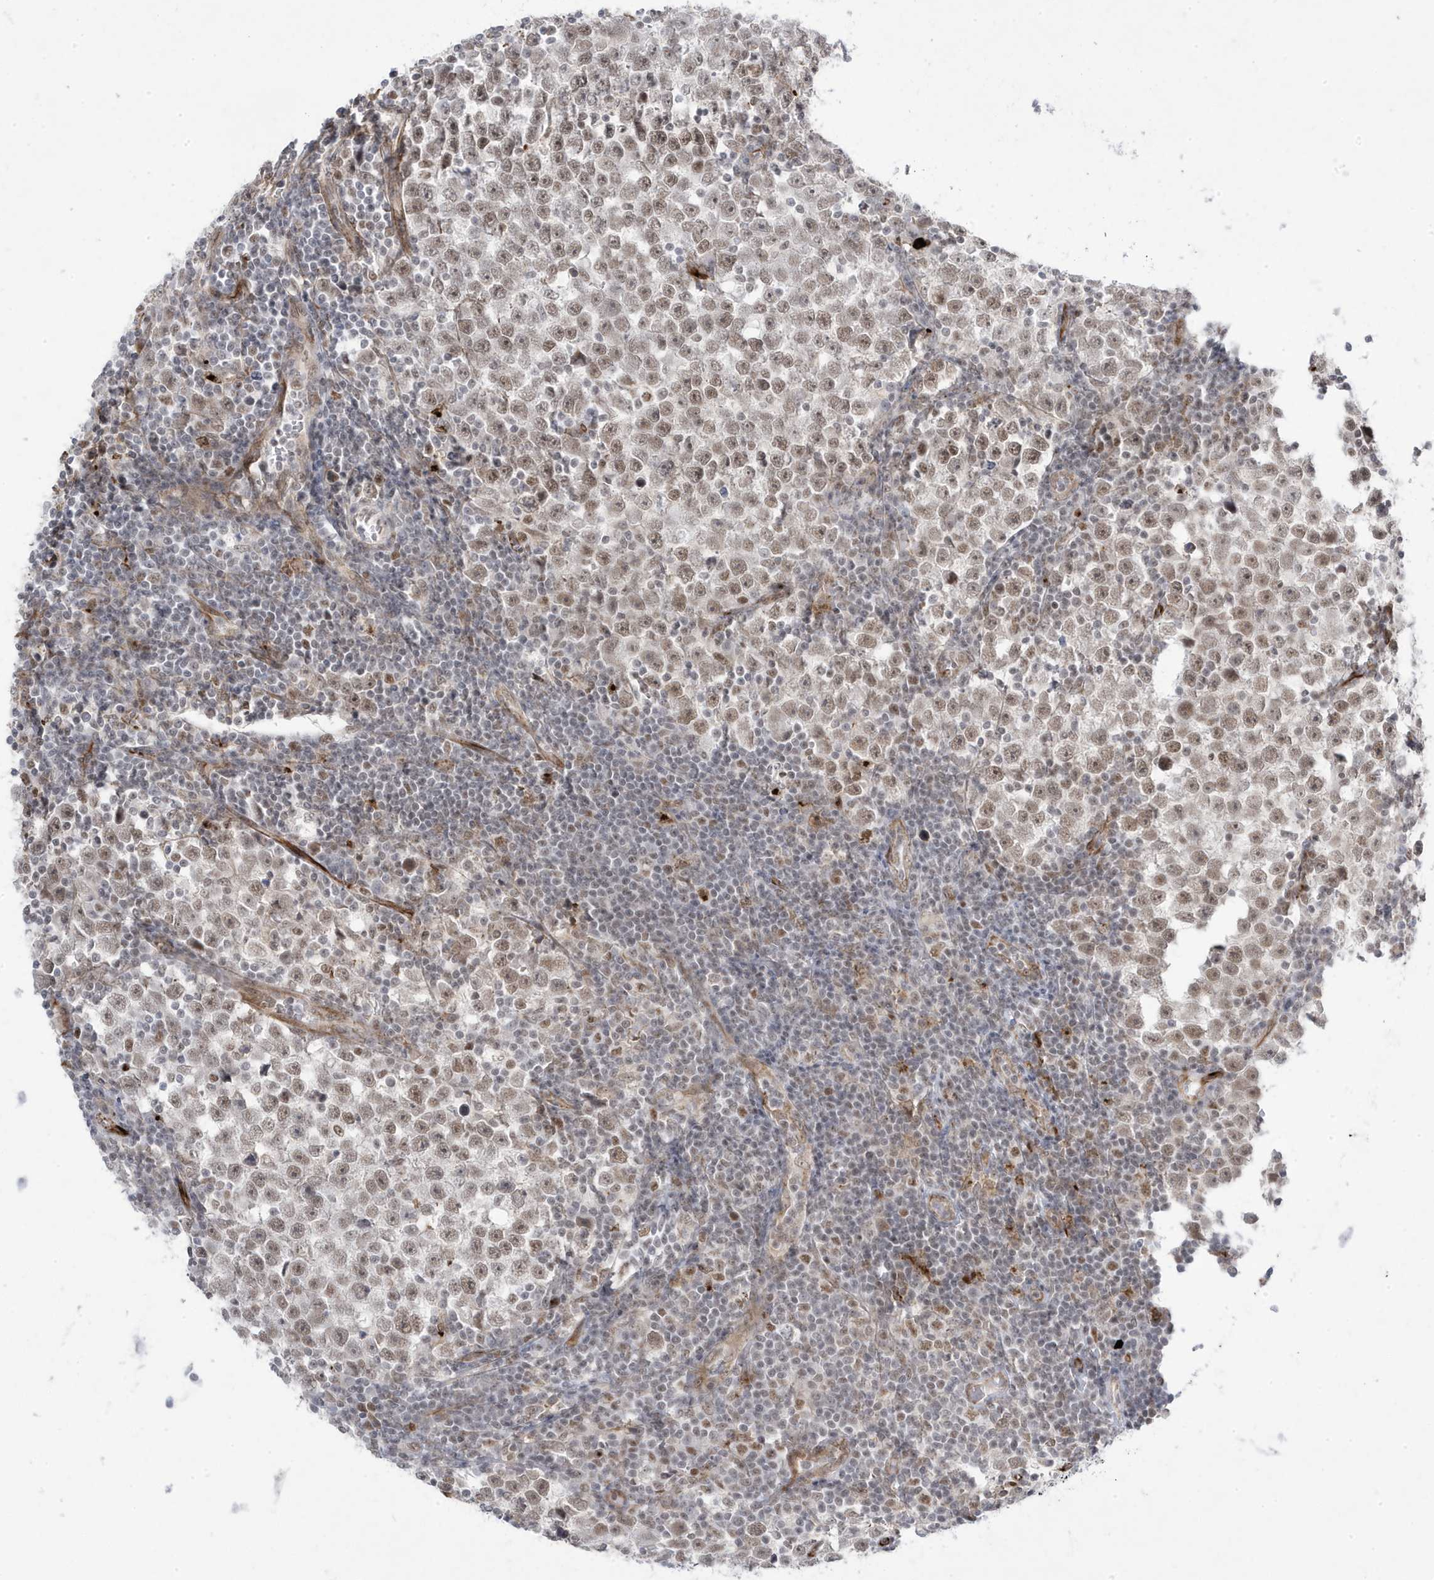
{"staining": {"intensity": "moderate", "quantity": ">75%", "location": "nuclear"}, "tissue": "testis cancer", "cell_type": "Tumor cells", "image_type": "cancer", "snomed": [{"axis": "morphology", "description": "Normal tissue, NOS"}, {"axis": "morphology", "description": "Seminoma, NOS"}, {"axis": "topography", "description": "Testis"}], "caption": "Testis cancer (seminoma) stained for a protein (brown) reveals moderate nuclear positive positivity in approximately >75% of tumor cells.", "gene": "ADAMTSL3", "patient": {"sex": "male", "age": 43}}